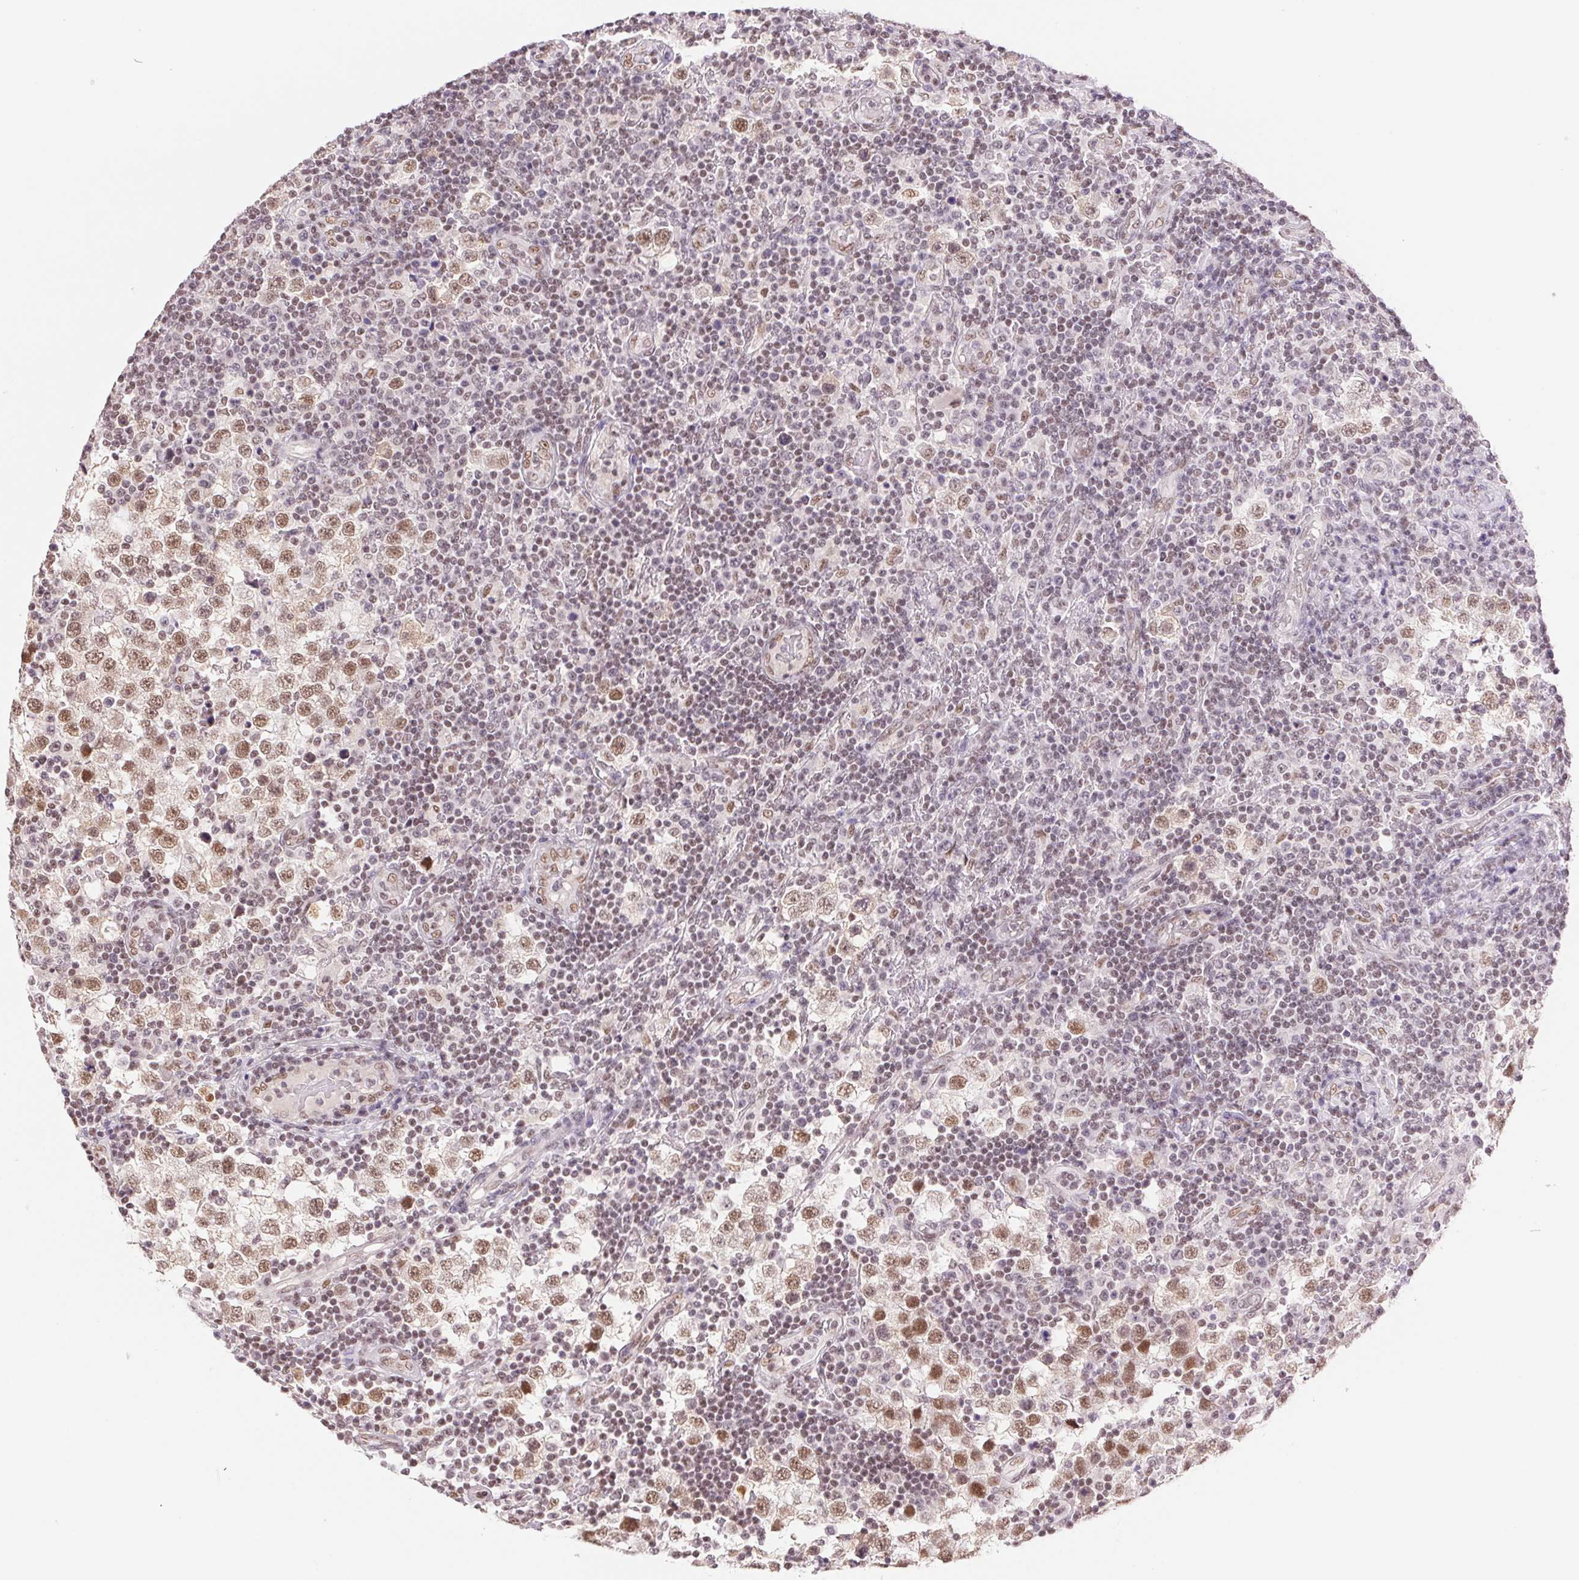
{"staining": {"intensity": "moderate", "quantity": ">75%", "location": "nuclear"}, "tissue": "testis cancer", "cell_type": "Tumor cells", "image_type": "cancer", "snomed": [{"axis": "morphology", "description": "Seminoma, NOS"}, {"axis": "topography", "description": "Testis"}], "caption": "Seminoma (testis) stained with a brown dye exhibits moderate nuclear positive expression in about >75% of tumor cells.", "gene": "RPRD1B", "patient": {"sex": "male", "age": 34}}